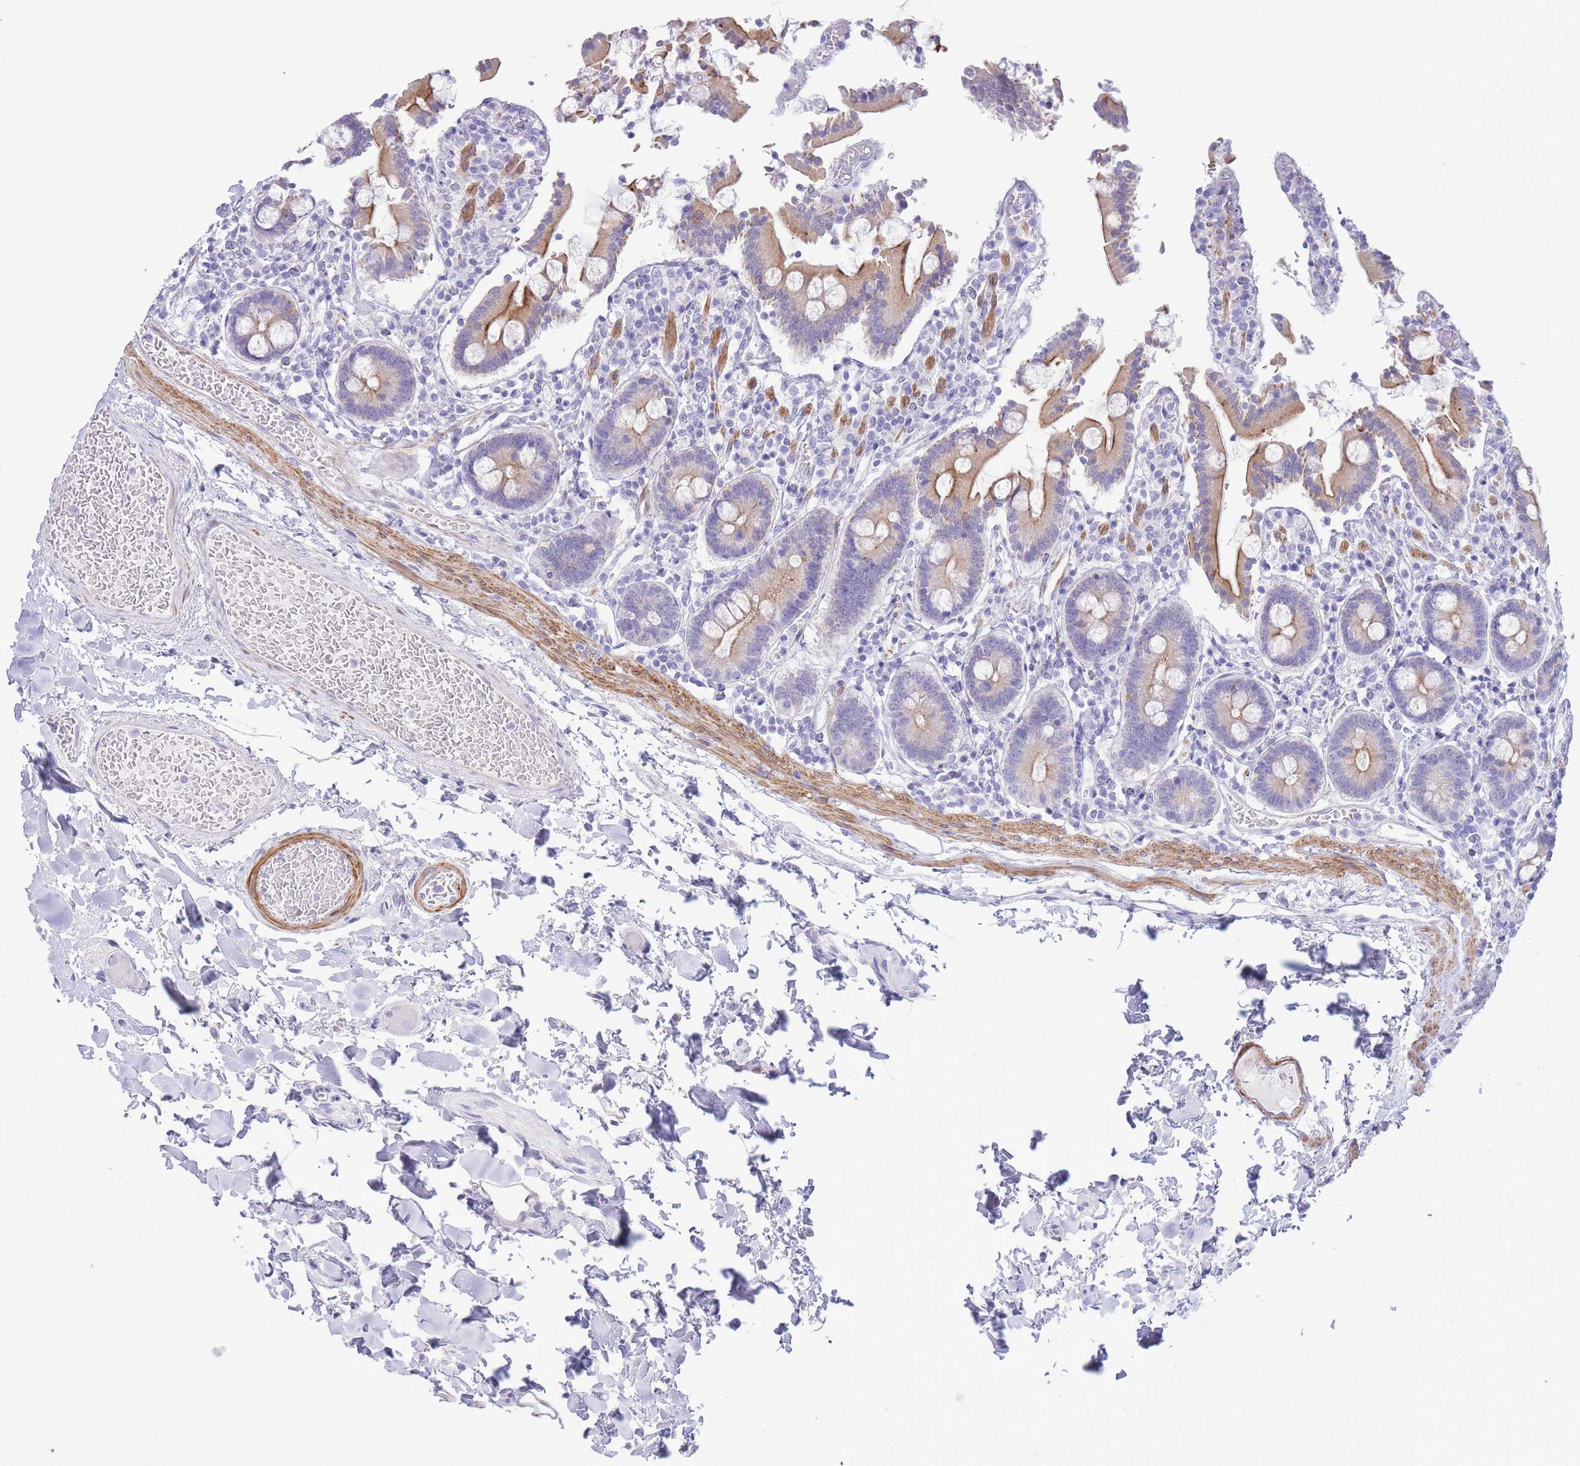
{"staining": {"intensity": "weak", "quantity": "<25%", "location": "cytoplasmic/membranous"}, "tissue": "duodenum", "cell_type": "Glandular cells", "image_type": "normal", "snomed": [{"axis": "morphology", "description": "Normal tissue, NOS"}, {"axis": "topography", "description": "Duodenum"}], "caption": "Immunohistochemistry (IHC) micrograph of normal duodenum: human duodenum stained with DAB displays no significant protein expression in glandular cells. Brightfield microscopy of immunohistochemistry (IHC) stained with DAB (brown) and hematoxylin (blue), captured at high magnification.", "gene": "VWA8", "patient": {"sex": "male", "age": 55}}